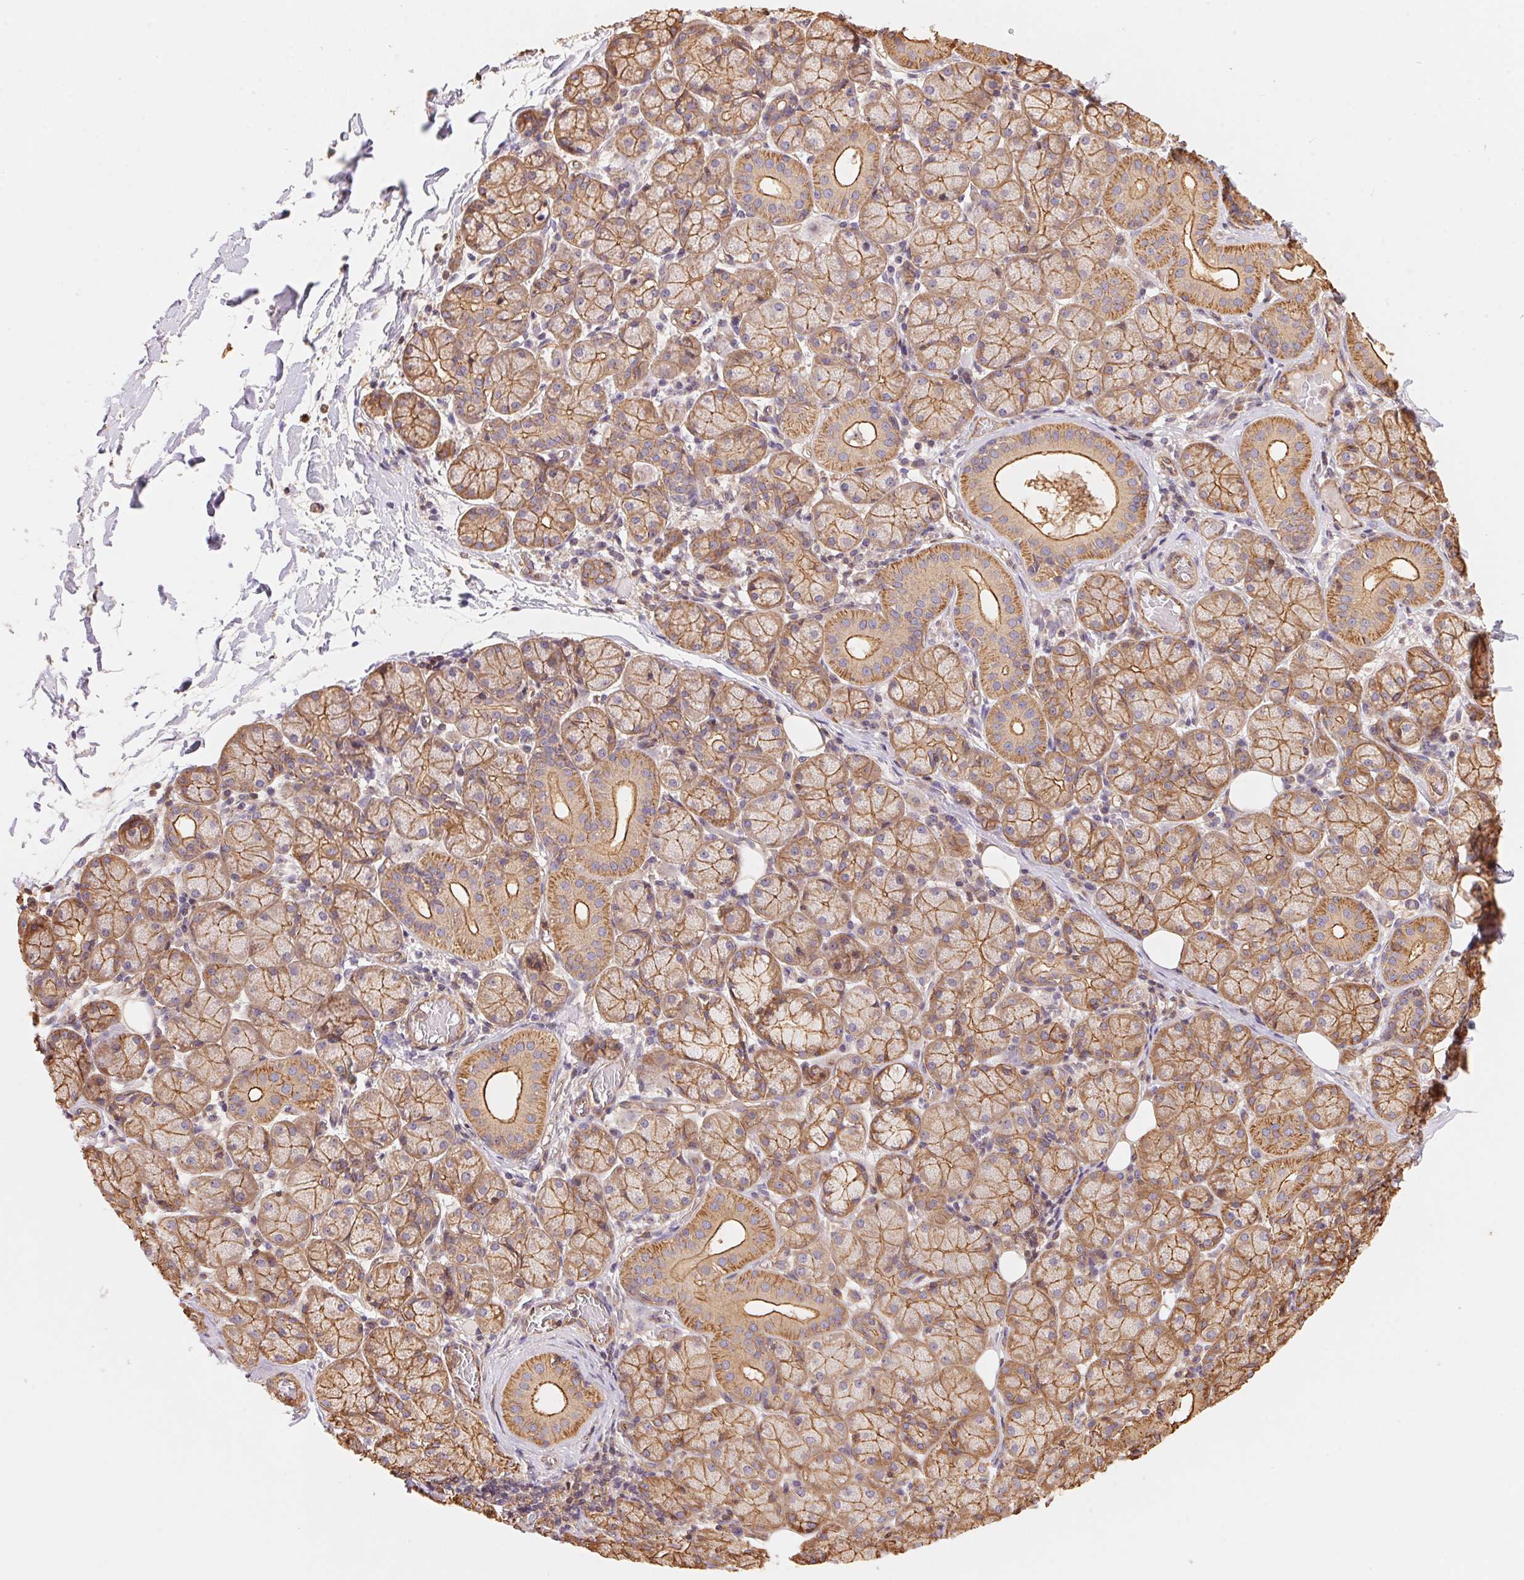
{"staining": {"intensity": "moderate", "quantity": ">75%", "location": "cytoplasmic/membranous"}, "tissue": "salivary gland", "cell_type": "Glandular cells", "image_type": "normal", "snomed": [{"axis": "morphology", "description": "Normal tissue, NOS"}, {"axis": "topography", "description": "Salivary gland"}, {"axis": "topography", "description": "Peripheral nerve tissue"}], "caption": "A medium amount of moderate cytoplasmic/membranous expression is seen in approximately >75% of glandular cells in normal salivary gland.", "gene": "FRAS1", "patient": {"sex": "female", "age": 24}}